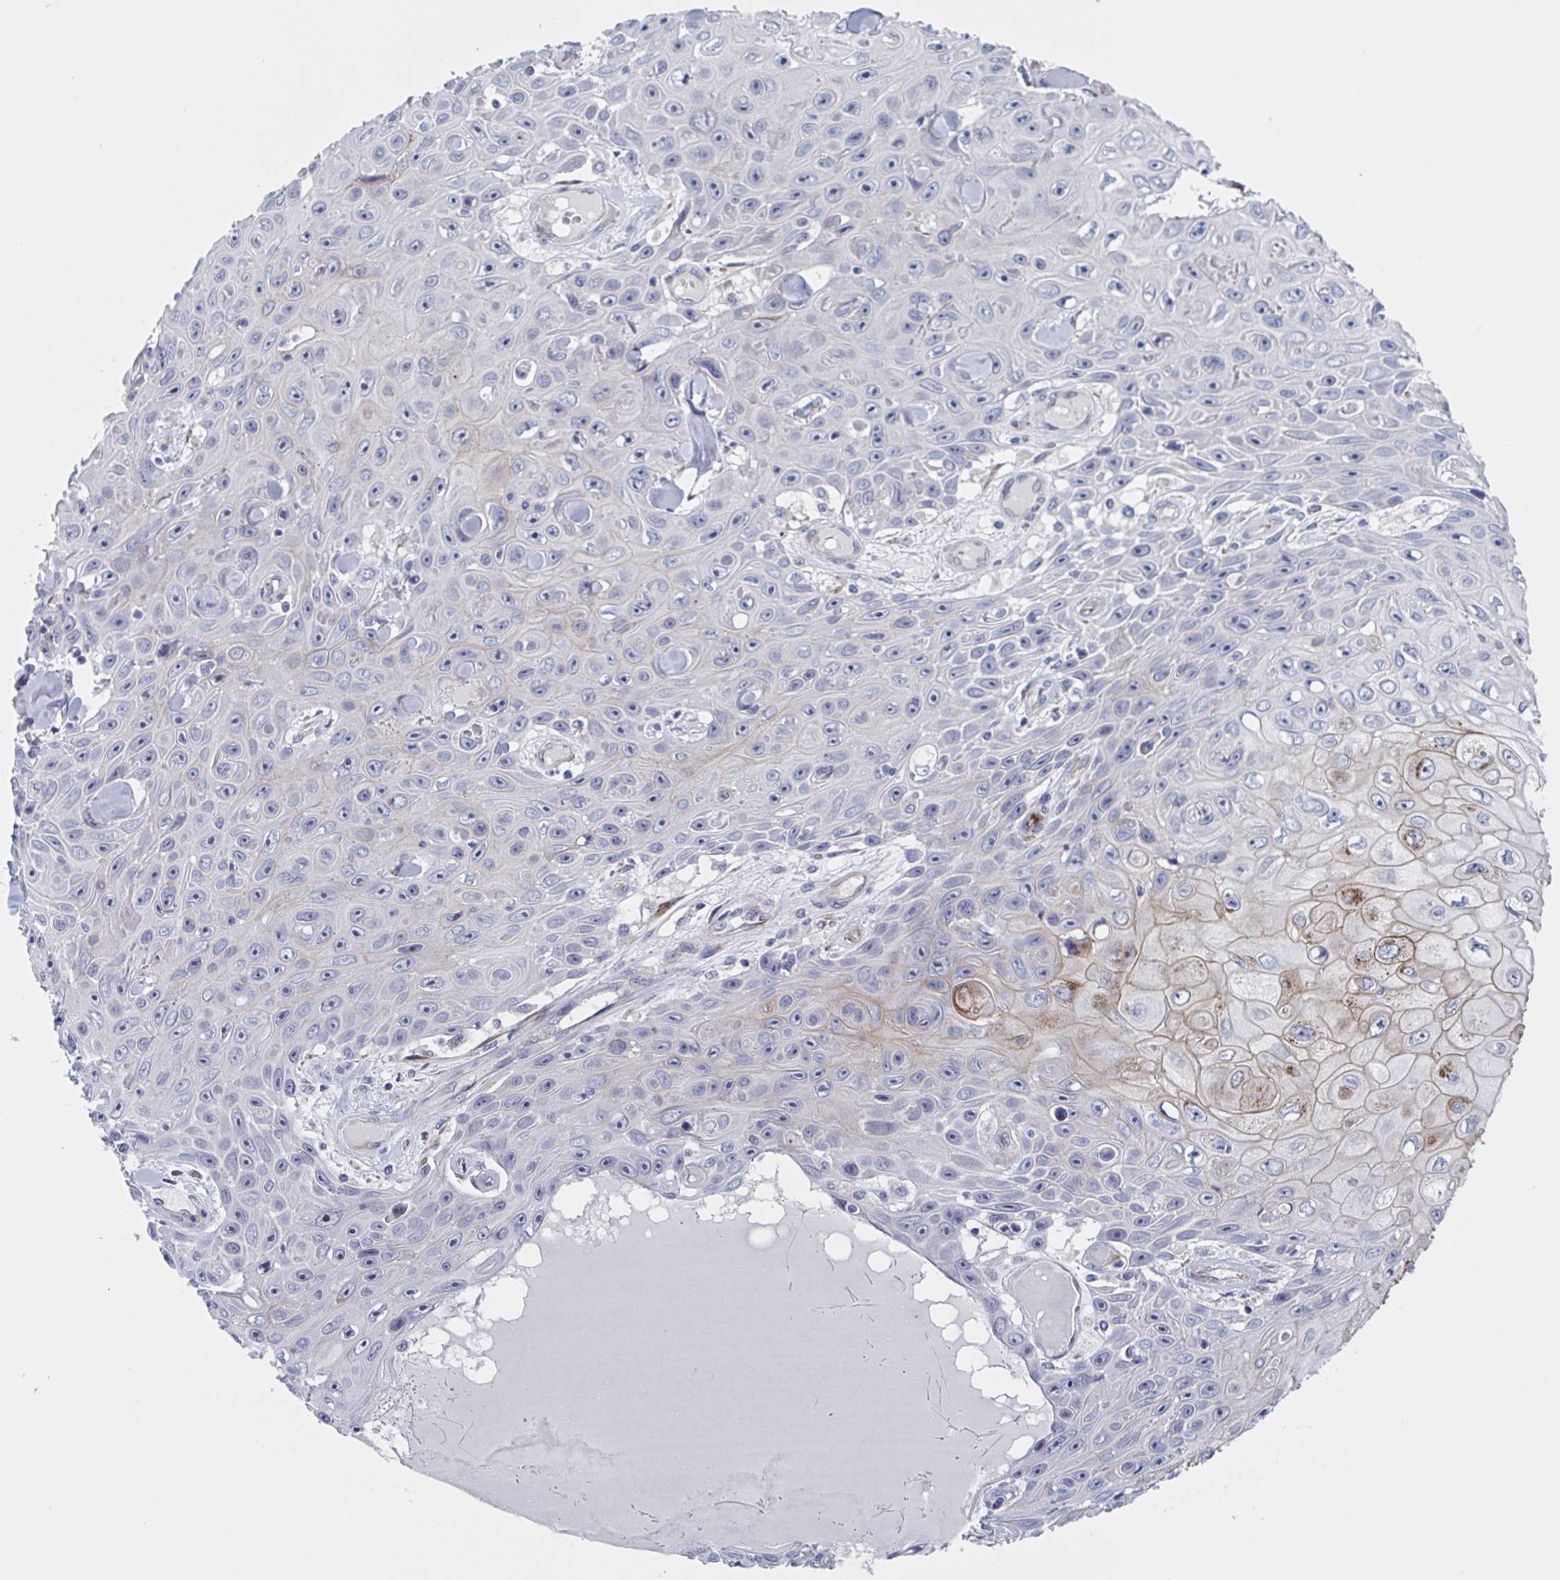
{"staining": {"intensity": "moderate", "quantity": "<25%", "location": "cytoplasmic/membranous"}, "tissue": "skin cancer", "cell_type": "Tumor cells", "image_type": "cancer", "snomed": [{"axis": "morphology", "description": "Squamous cell carcinoma, NOS"}, {"axis": "topography", "description": "Skin"}], "caption": "Brown immunohistochemical staining in human skin squamous cell carcinoma reveals moderate cytoplasmic/membranous staining in about <25% of tumor cells.", "gene": "ST14", "patient": {"sex": "male", "age": 82}}